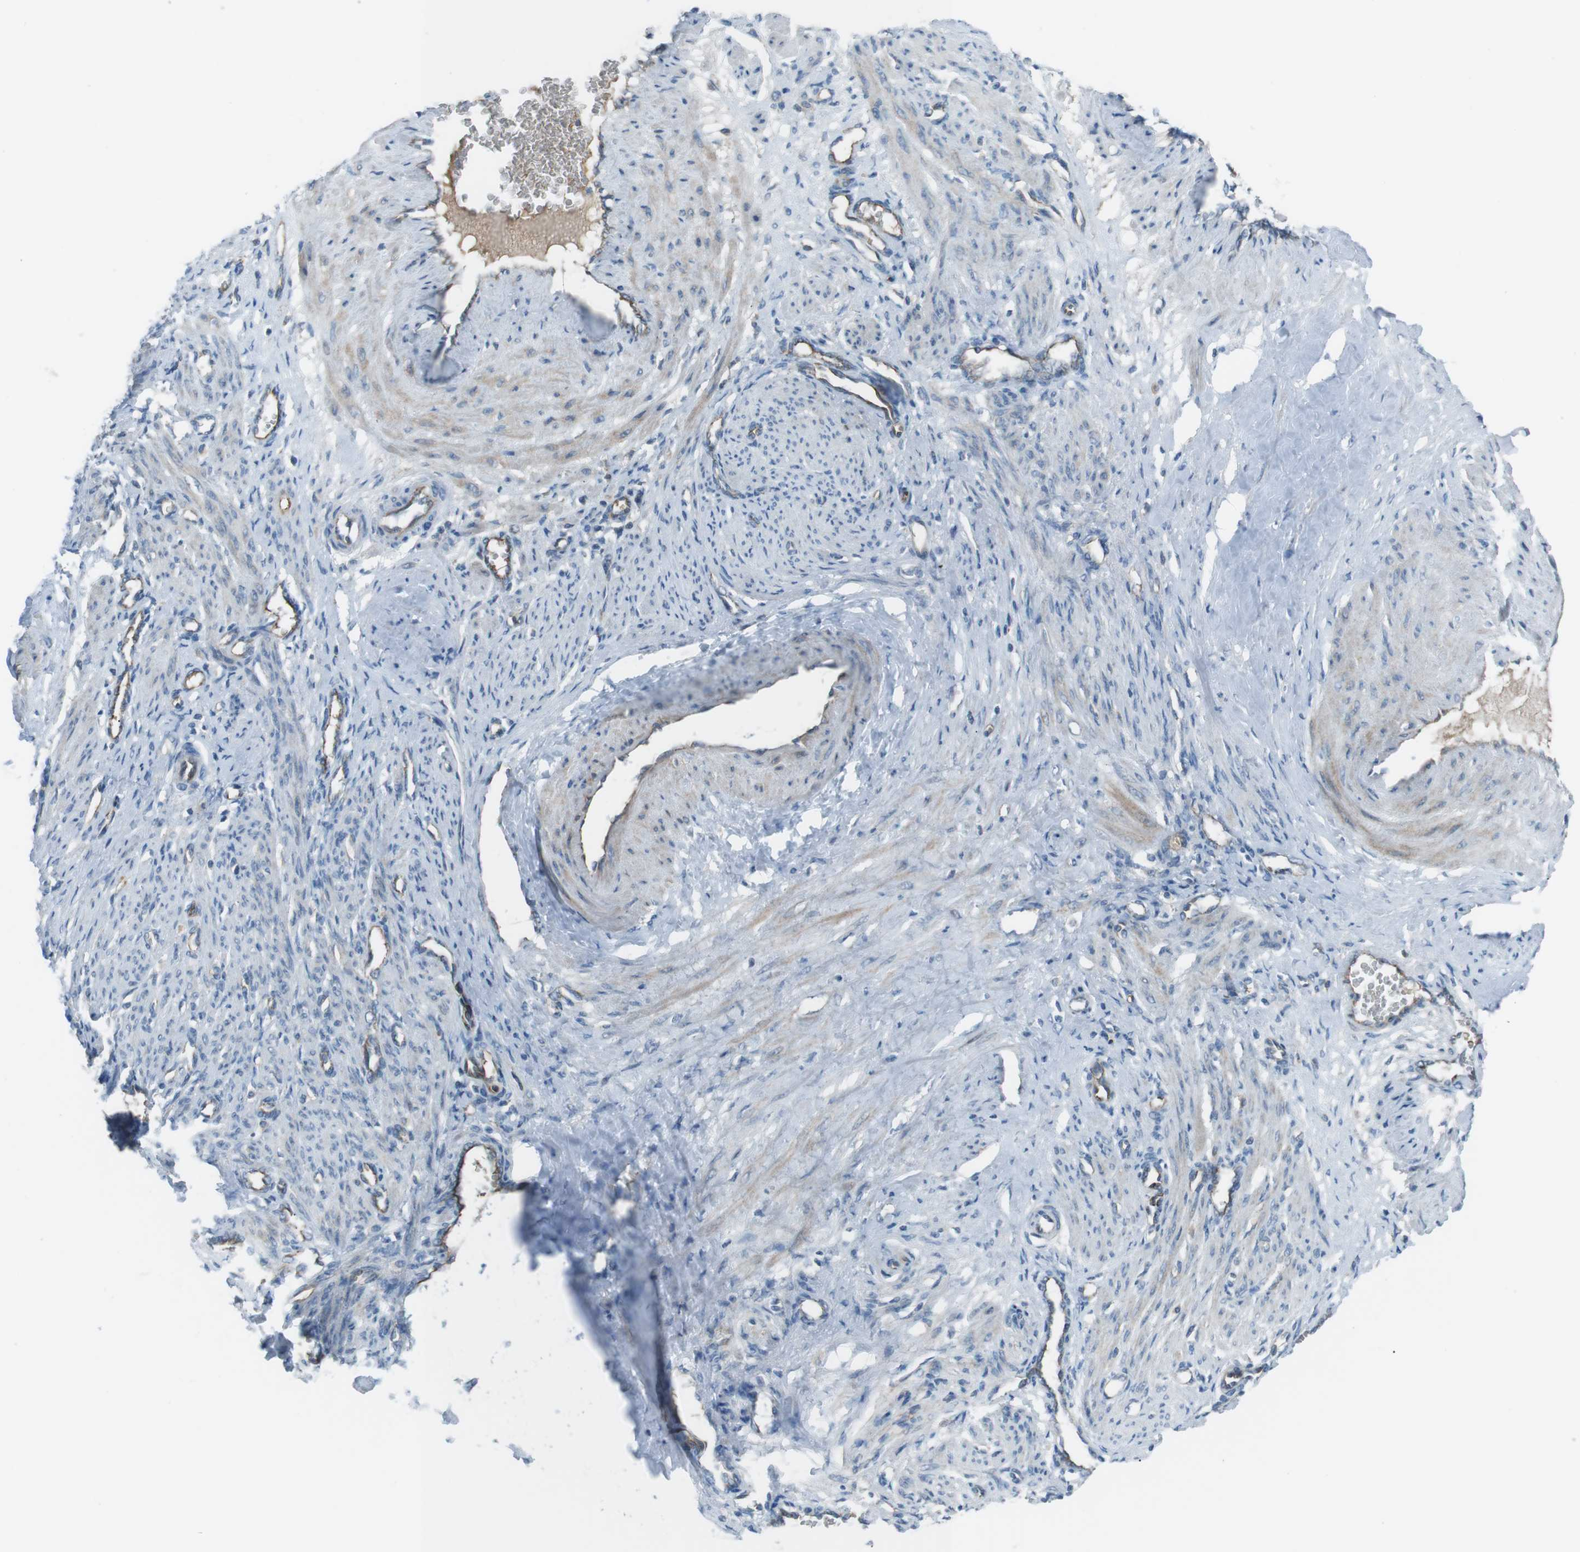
{"staining": {"intensity": "weak", "quantity": "25%-75%", "location": "cytoplasmic/membranous"}, "tissue": "smooth muscle", "cell_type": "Smooth muscle cells", "image_type": "normal", "snomed": [{"axis": "morphology", "description": "Normal tissue, NOS"}, {"axis": "topography", "description": "Endometrium"}], "caption": "The photomicrograph exhibits immunohistochemical staining of benign smooth muscle. There is weak cytoplasmic/membranous expression is present in about 25%-75% of smooth muscle cells.", "gene": "SPTA1", "patient": {"sex": "female", "age": 33}}